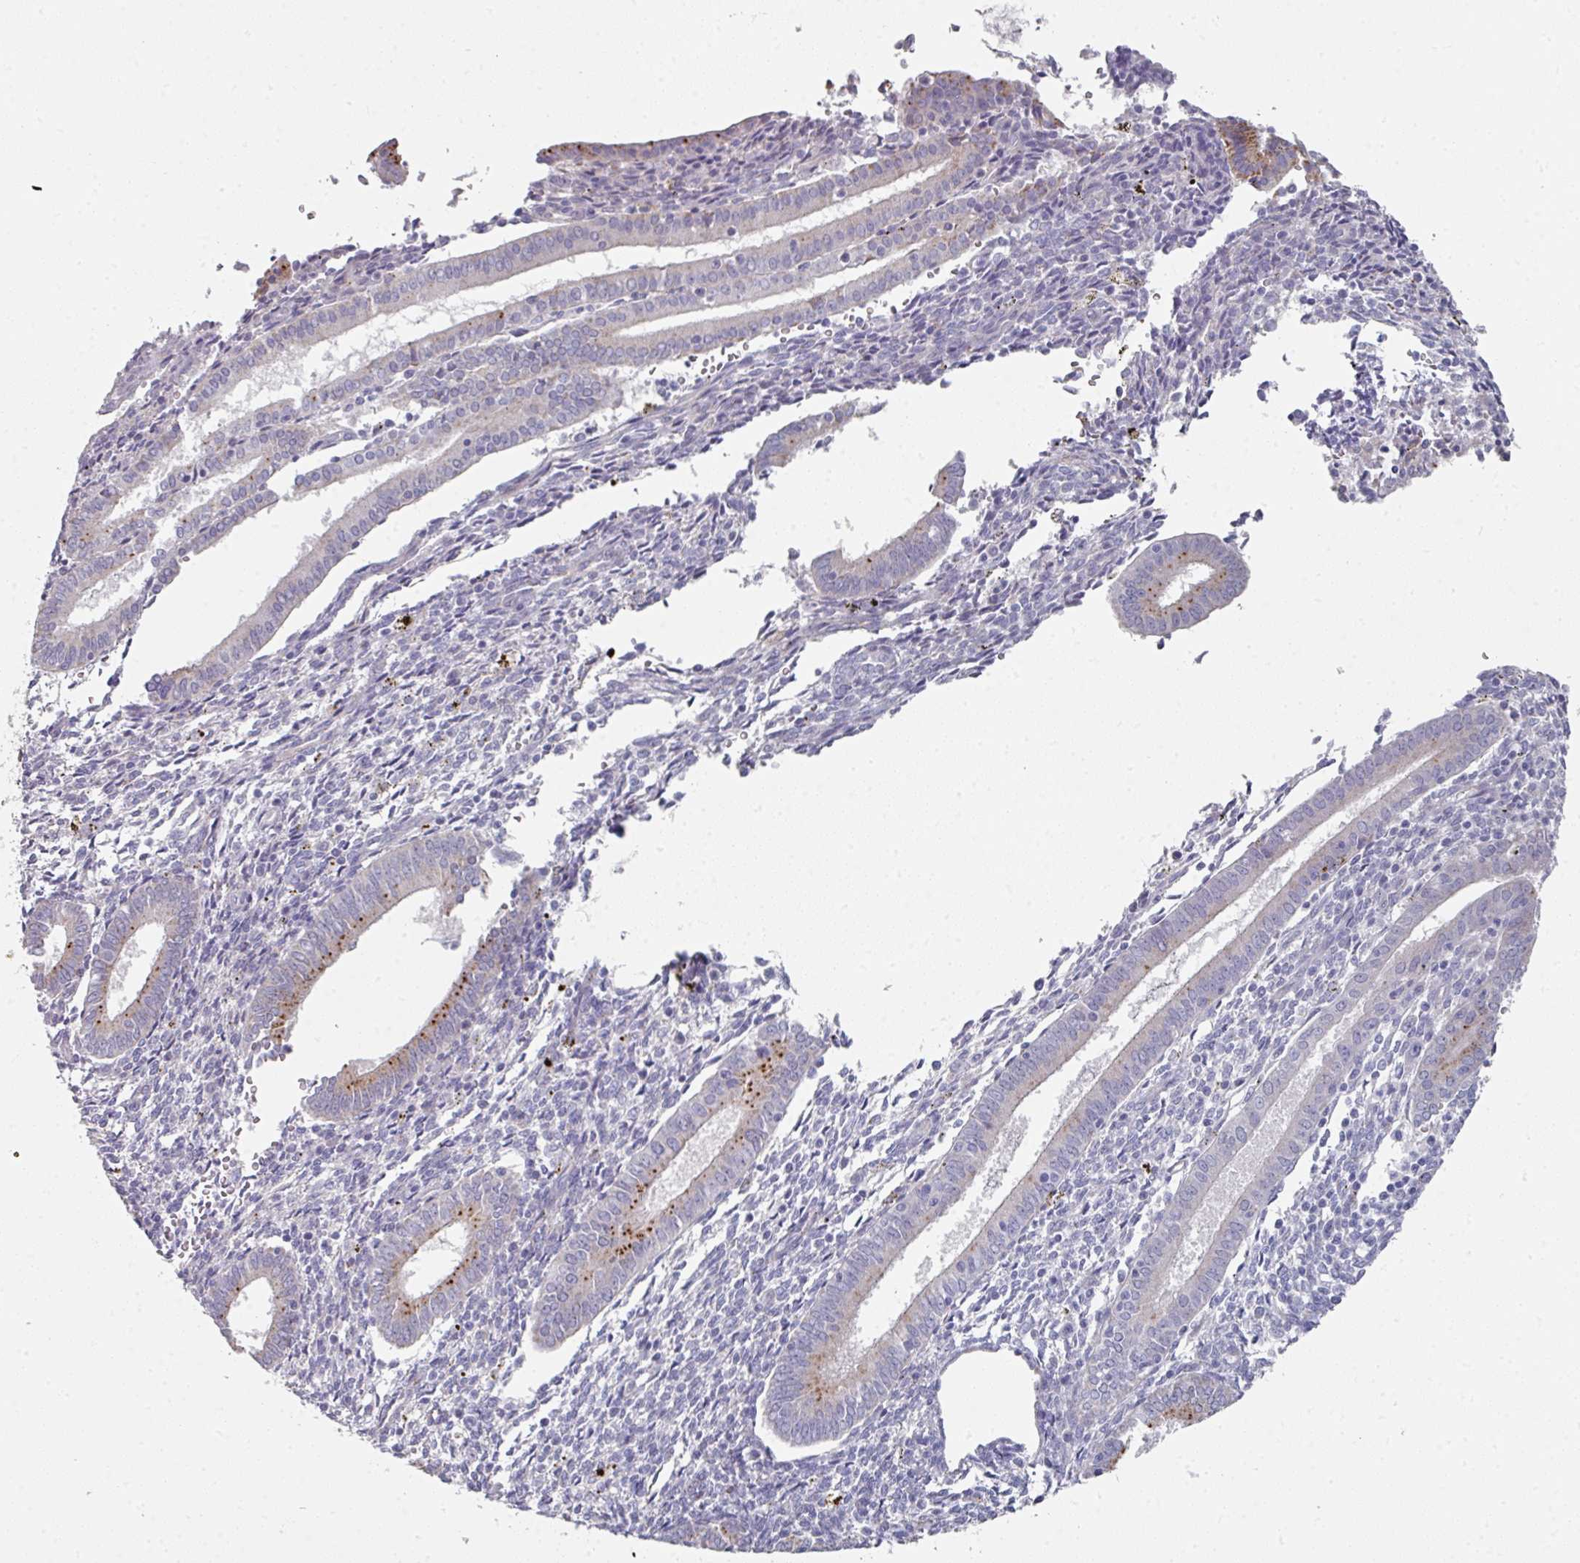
{"staining": {"intensity": "negative", "quantity": "none", "location": "none"}, "tissue": "endometrium", "cell_type": "Cells in endometrial stroma", "image_type": "normal", "snomed": [{"axis": "morphology", "description": "Normal tissue, NOS"}, {"axis": "topography", "description": "Endometrium"}], "caption": "Immunohistochemistry (IHC) of benign endometrium demonstrates no staining in cells in endometrial stroma. (DAB (3,3'-diaminobenzidine) immunohistochemistry (IHC), high magnification).", "gene": "NT5C1A", "patient": {"sex": "female", "age": 41}}